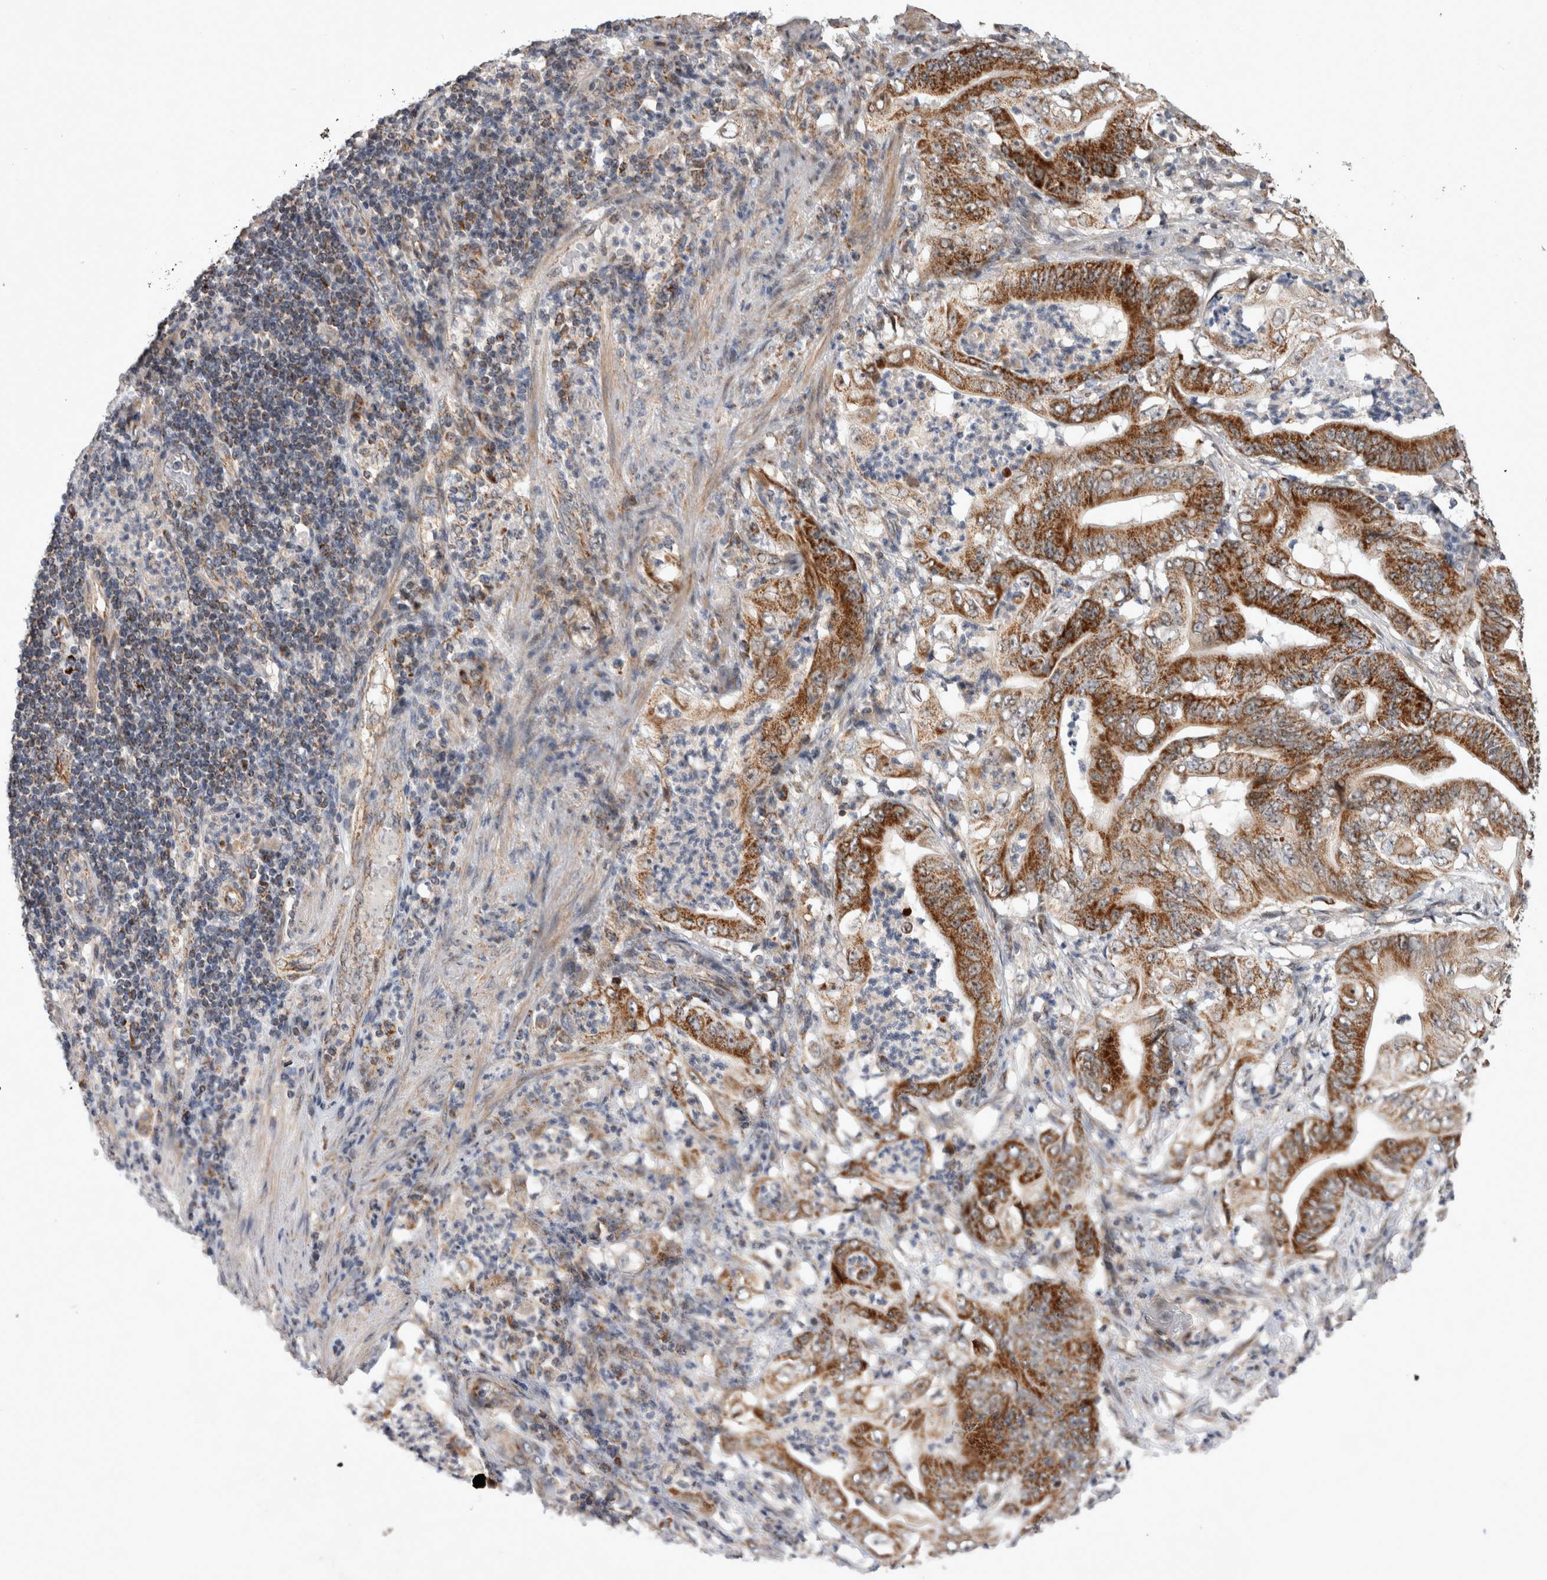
{"staining": {"intensity": "strong", "quantity": ">75%", "location": "cytoplasmic/membranous"}, "tissue": "stomach cancer", "cell_type": "Tumor cells", "image_type": "cancer", "snomed": [{"axis": "morphology", "description": "Adenocarcinoma, NOS"}, {"axis": "topography", "description": "Stomach"}], "caption": "An immunohistochemistry photomicrograph of tumor tissue is shown. Protein staining in brown labels strong cytoplasmic/membranous positivity in adenocarcinoma (stomach) within tumor cells. The staining was performed using DAB (3,3'-diaminobenzidine) to visualize the protein expression in brown, while the nuclei were stained in blue with hematoxylin (Magnification: 20x).", "gene": "MRPL37", "patient": {"sex": "female", "age": 73}}